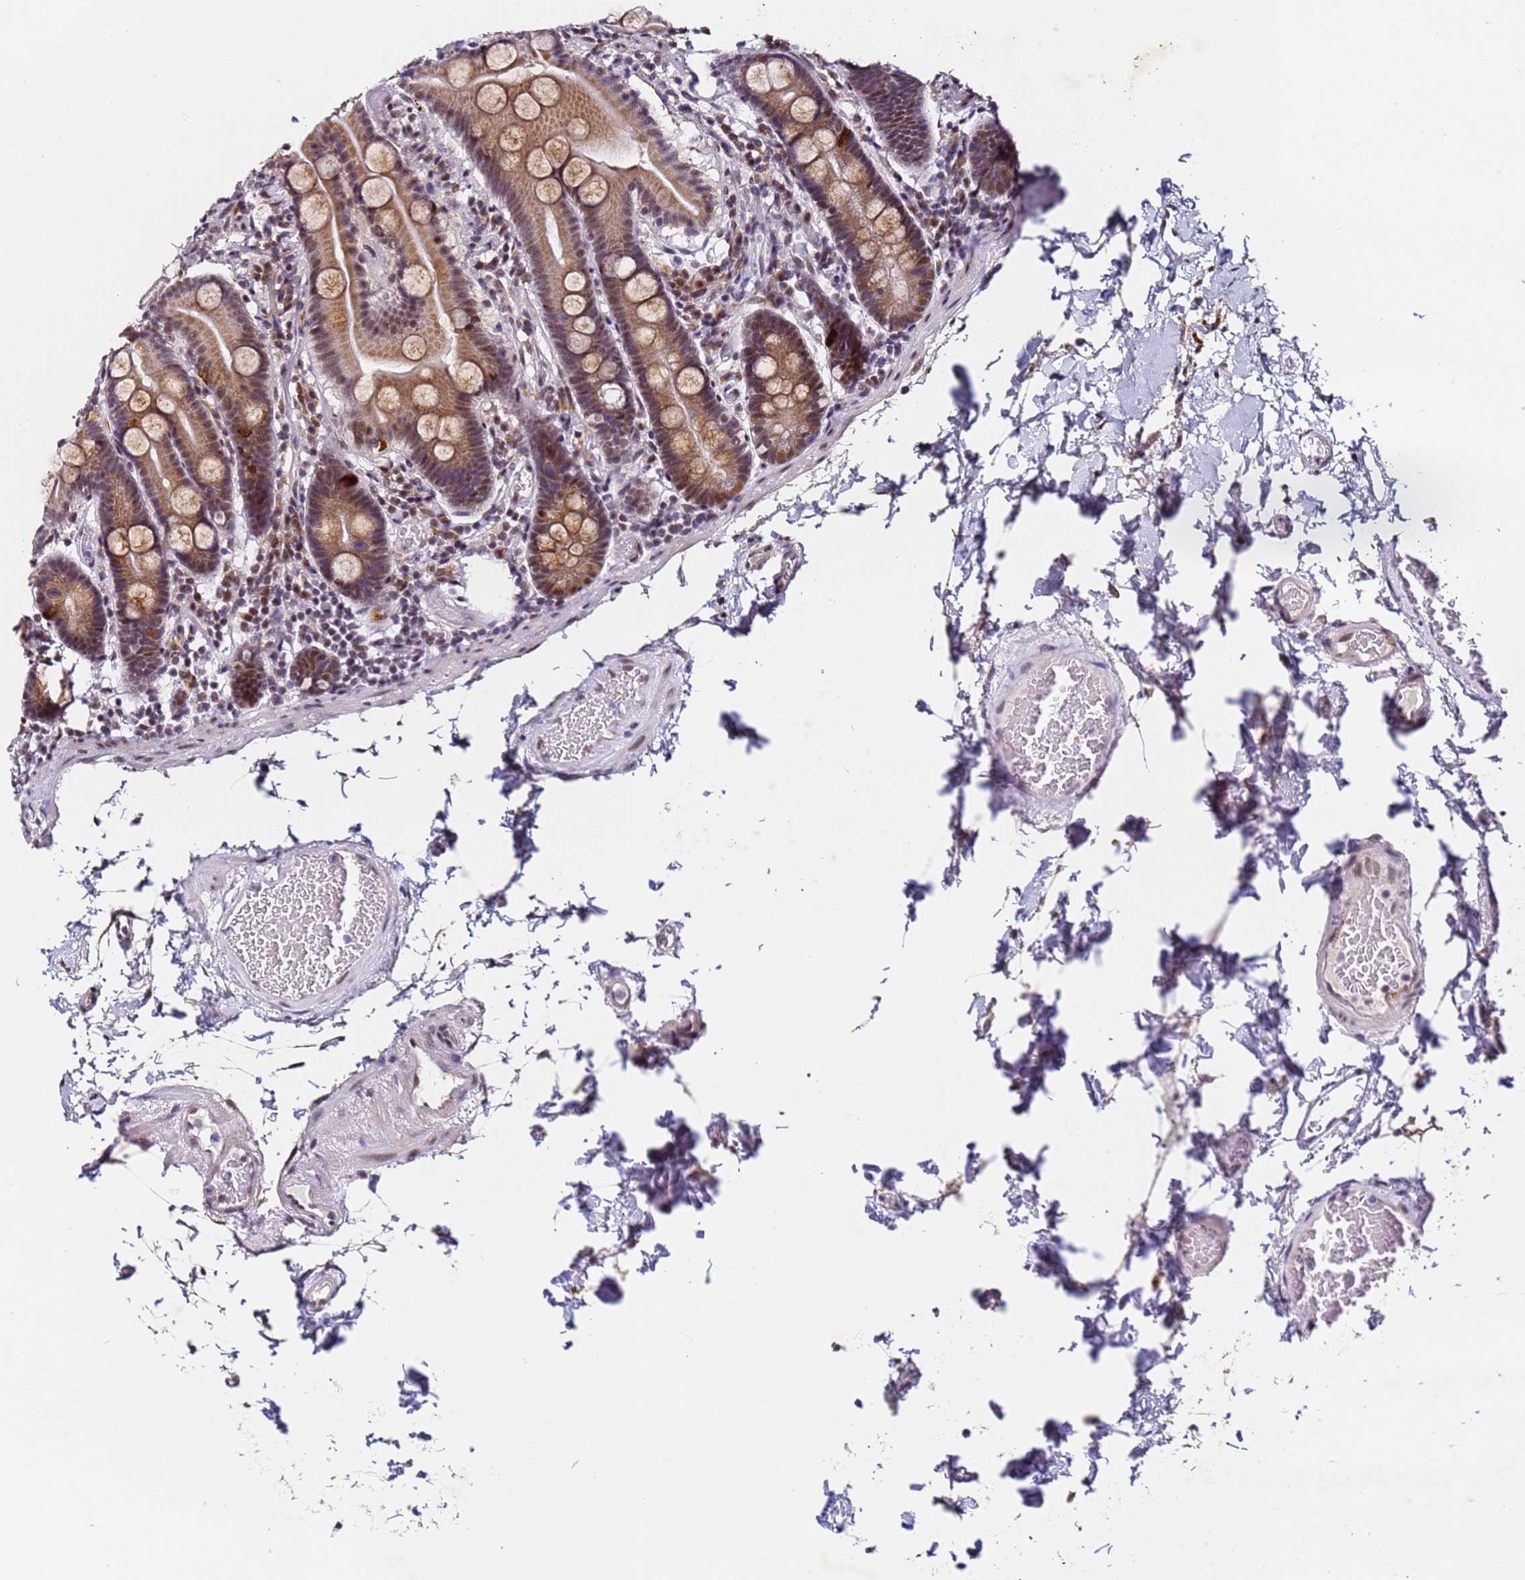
{"staining": {"intensity": "moderate", "quantity": ">75%", "location": "cytoplasmic/membranous,nuclear"}, "tissue": "duodenum", "cell_type": "Glandular cells", "image_type": "normal", "snomed": [{"axis": "morphology", "description": "Normal tissue, NOS"}, {"axis": "topography", "description": "Duodenum"}], "caption": "An immunohistochemistry (IHC) histopathology image of unremarkable tissue is shown. Protein staining in brown labels moderate cytoplasmic/membranous,nuclear positivity in duodenum within glandular cells.", "gene": "FNBP4", "patient": {"sex": "male", "age": 55}}